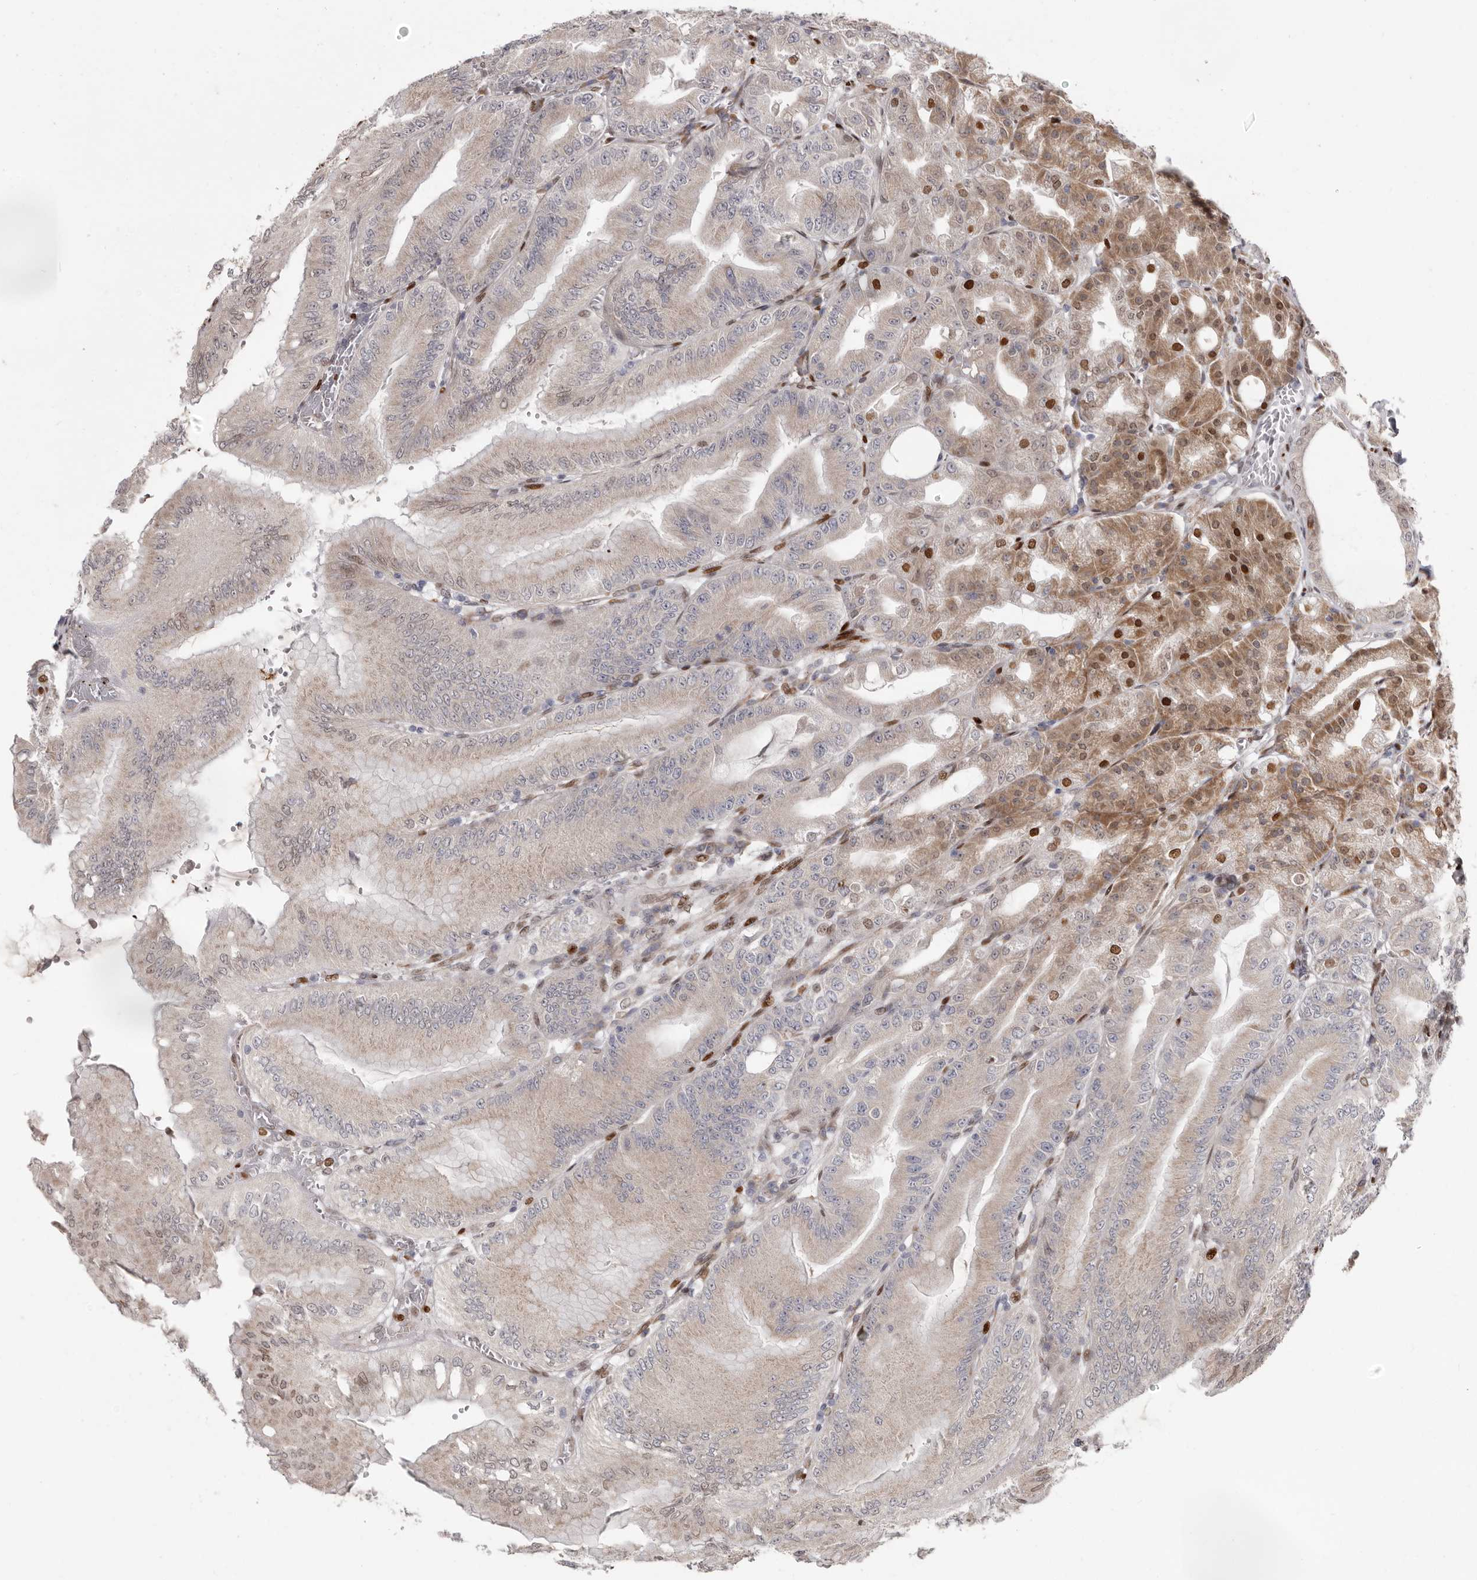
{"staining": {"intensity": "strong", "quantity": "25%-75%", "location": "cytoplasmic/membranous,nuclear"}, "tissue": "stomach", "cell_type": "Glandular cells", "image_type": "normal", "snomed": [{"axis": "morphology", "description": "Normal tissue, NOS"}, {"axis": "topography", "description": "Stomach, lower"}], "caption": "The histopathology image reveals a brown stain indicating the presence of a protein in the cytoplasmic/membranous,nuclear of glandular cells in stomach.", "gene": "SRP19", "patient": {"sex": "male", "age": 71}}